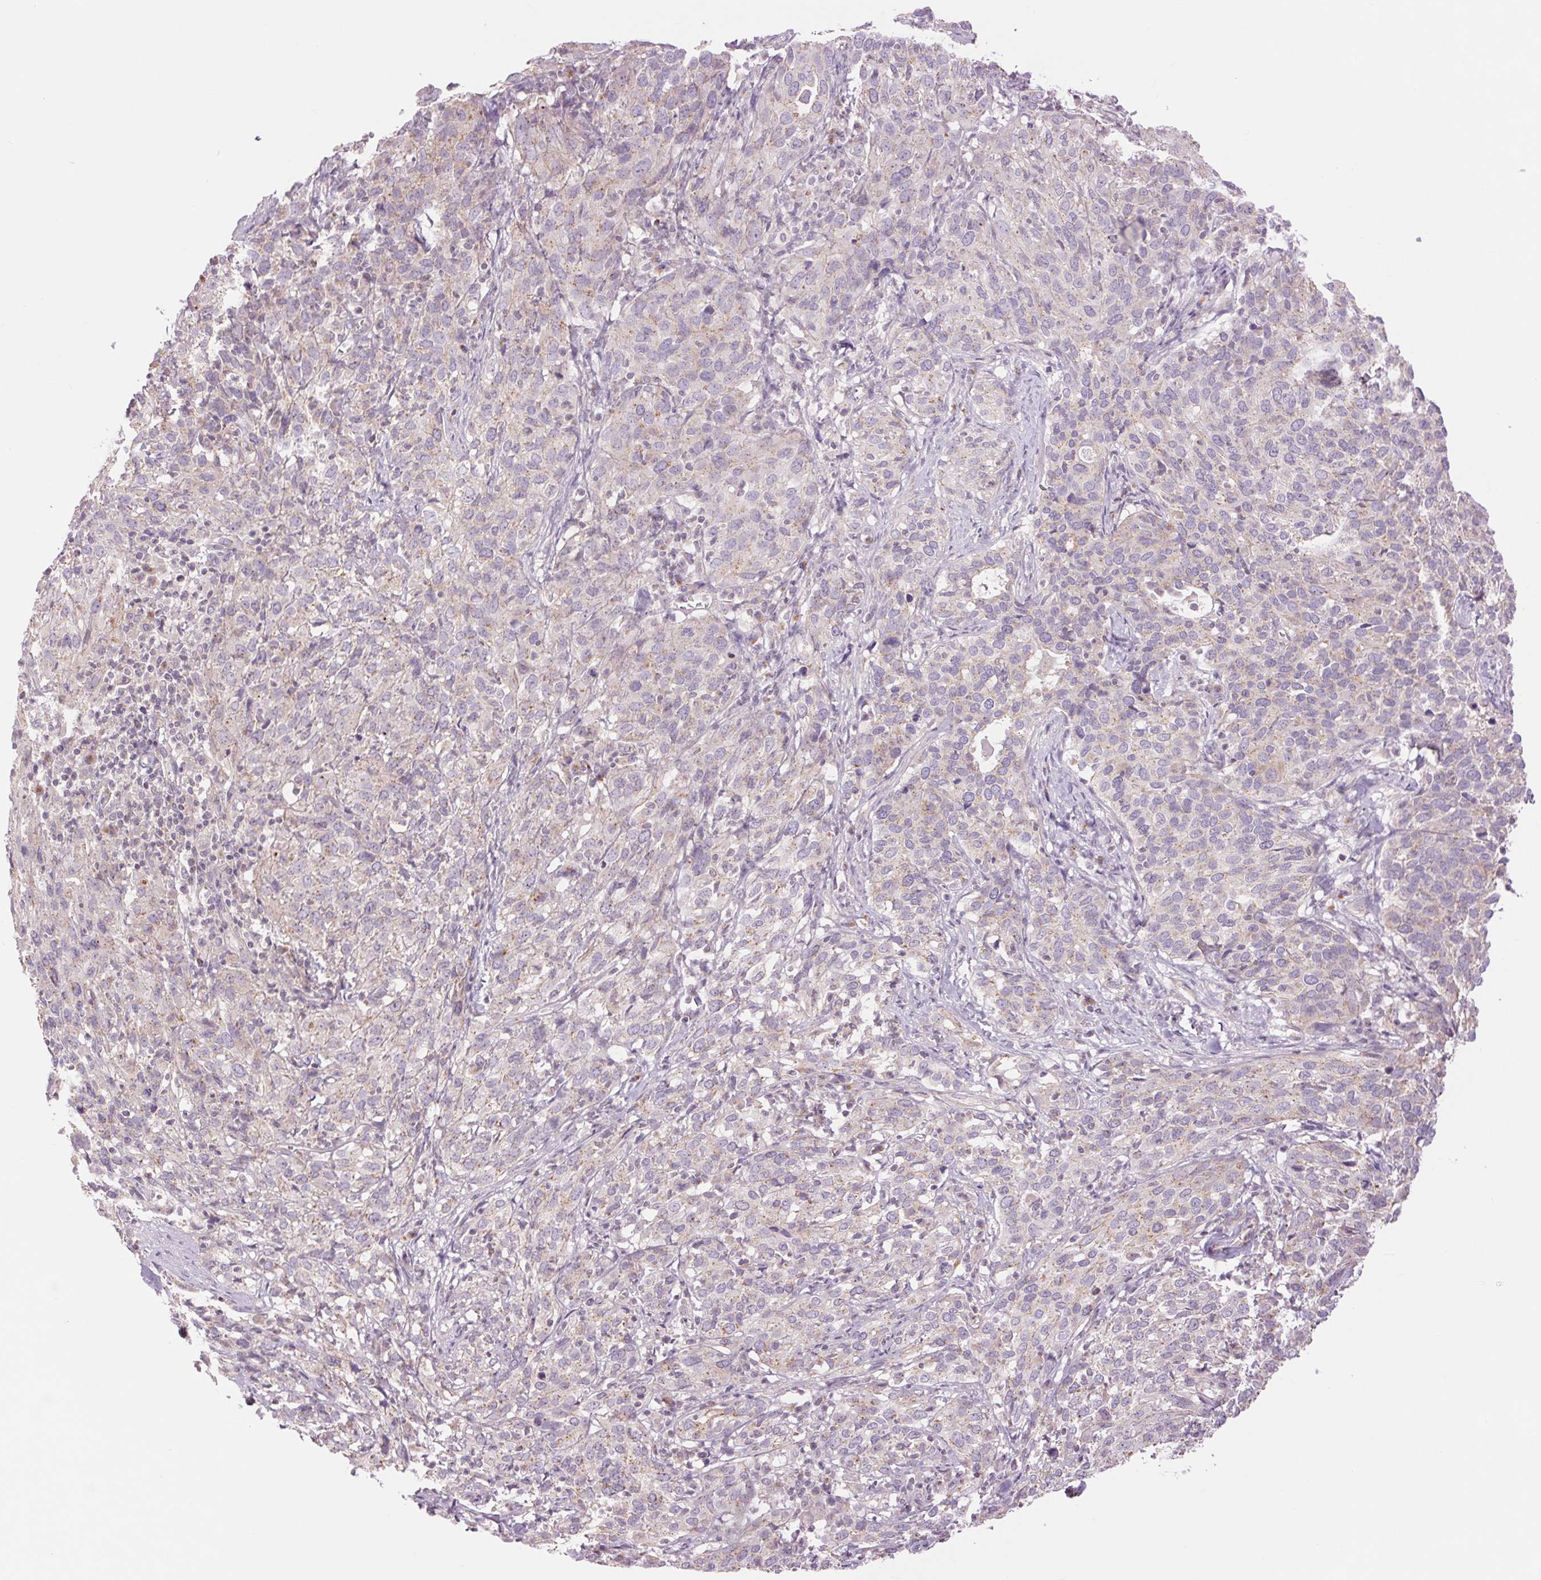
{"staining": {"intensity": "negative", "quantity": "none", "location": "none"}, "tissue": "cervical cancer", "cell_type": "Tumor cells", "image_type": "cancer", "snomed": [{"axis": "morphology", "description": "Squamous cell carcinoma, NOS"}, {"axis": "topography", "description": "Cervix"}], "caption": "The image reveals no significant positivity in tumor cells of cervical cancer (squamous cell carcinoma). The staining is performed using DAB brown chromogen with nuclei counter-stained in using hematoxylin.", "gene": "CTNNA3", "patient": {"sex": "female", "age": 51}}